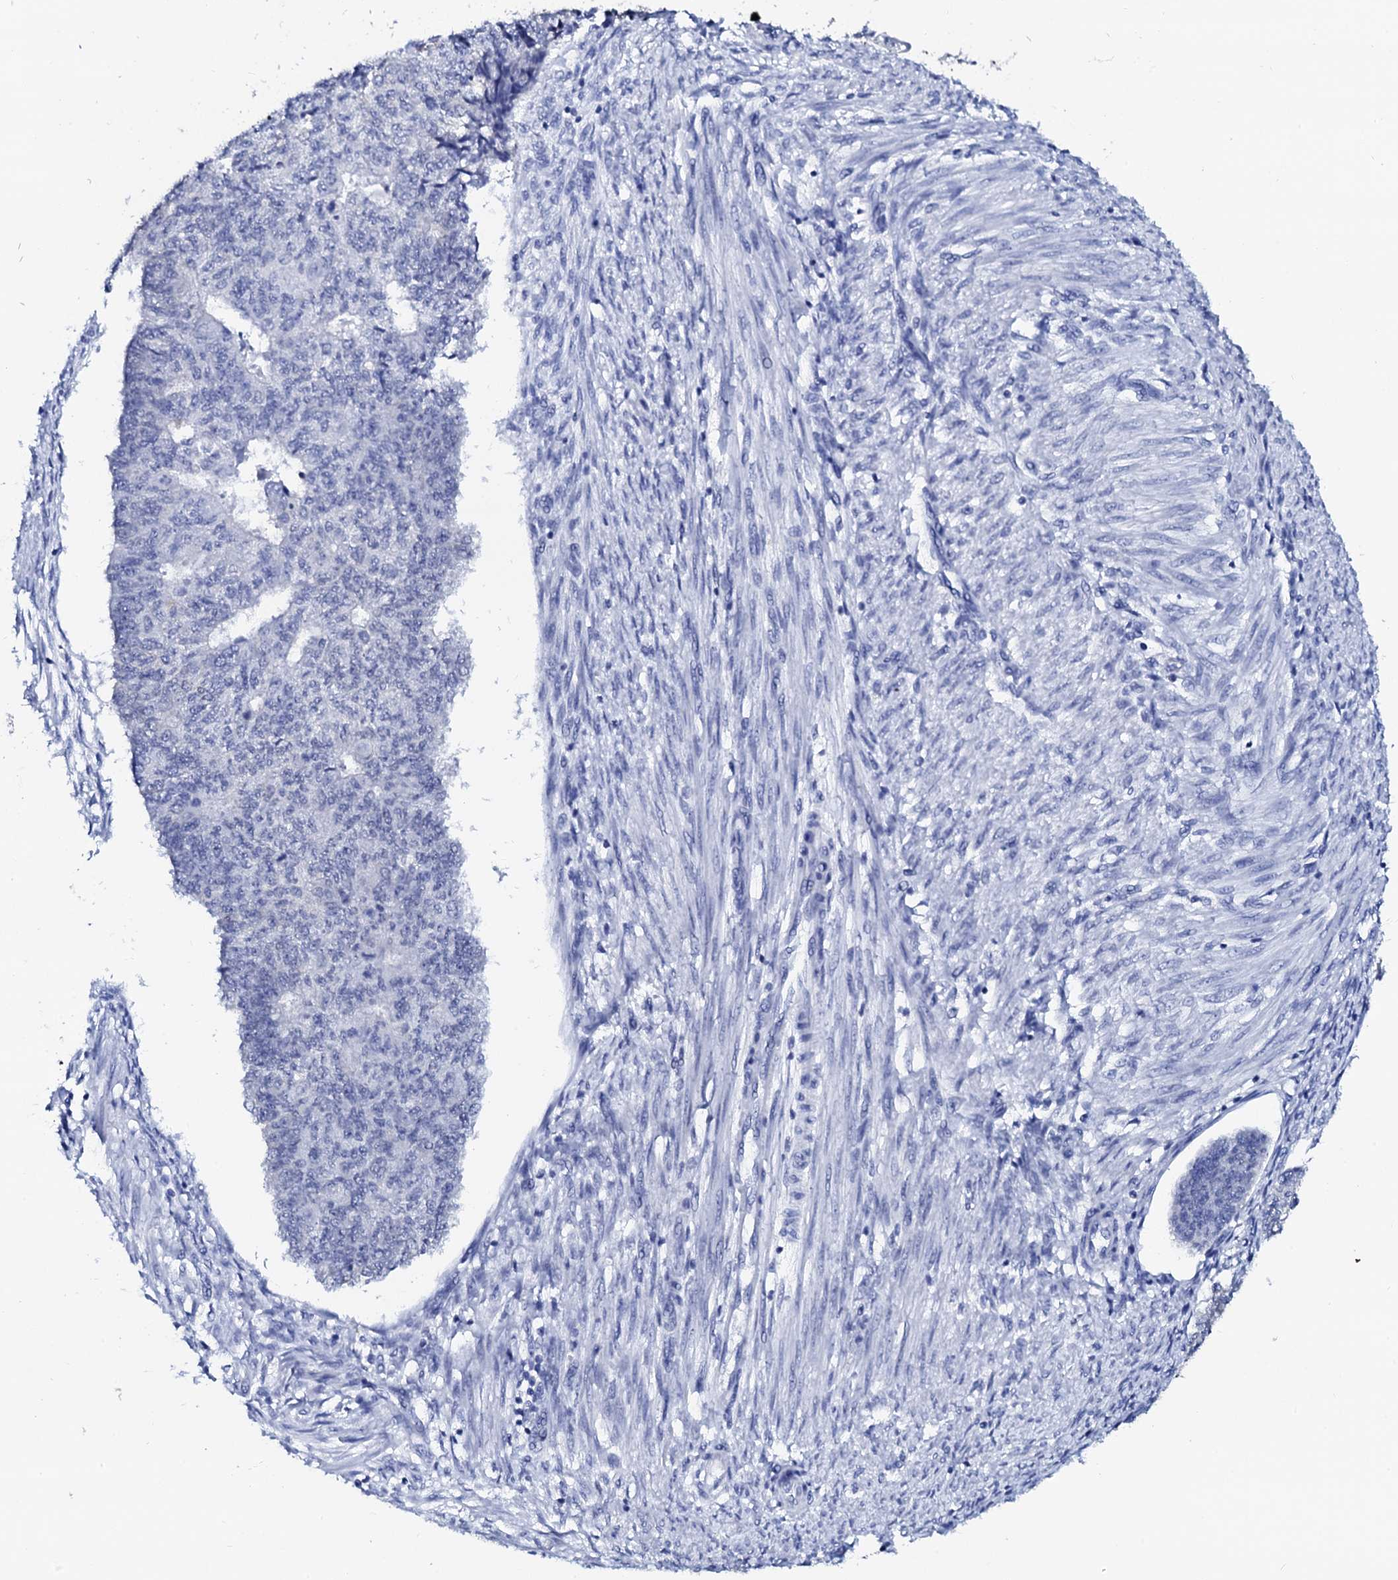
{"staining": {"intensity": "negative", "quantity": "none", "location": "none"}, "tissue": "endometrial cancer", "cell_type": "Tumor cells", "image_type": "cancer", "snomed": [{"axis": "morphology", "description": "Adenocarcinoma, NOS"}, {"axis": "topography", "description": "Endometrium"}], "caption": "Immunohistochemical staining of human adenocarcinoma (endometrial) demonstrates no significant expression in tumor cells.", "gene": "SPATA19", "patient": {"sex": "female", "age": 32}}